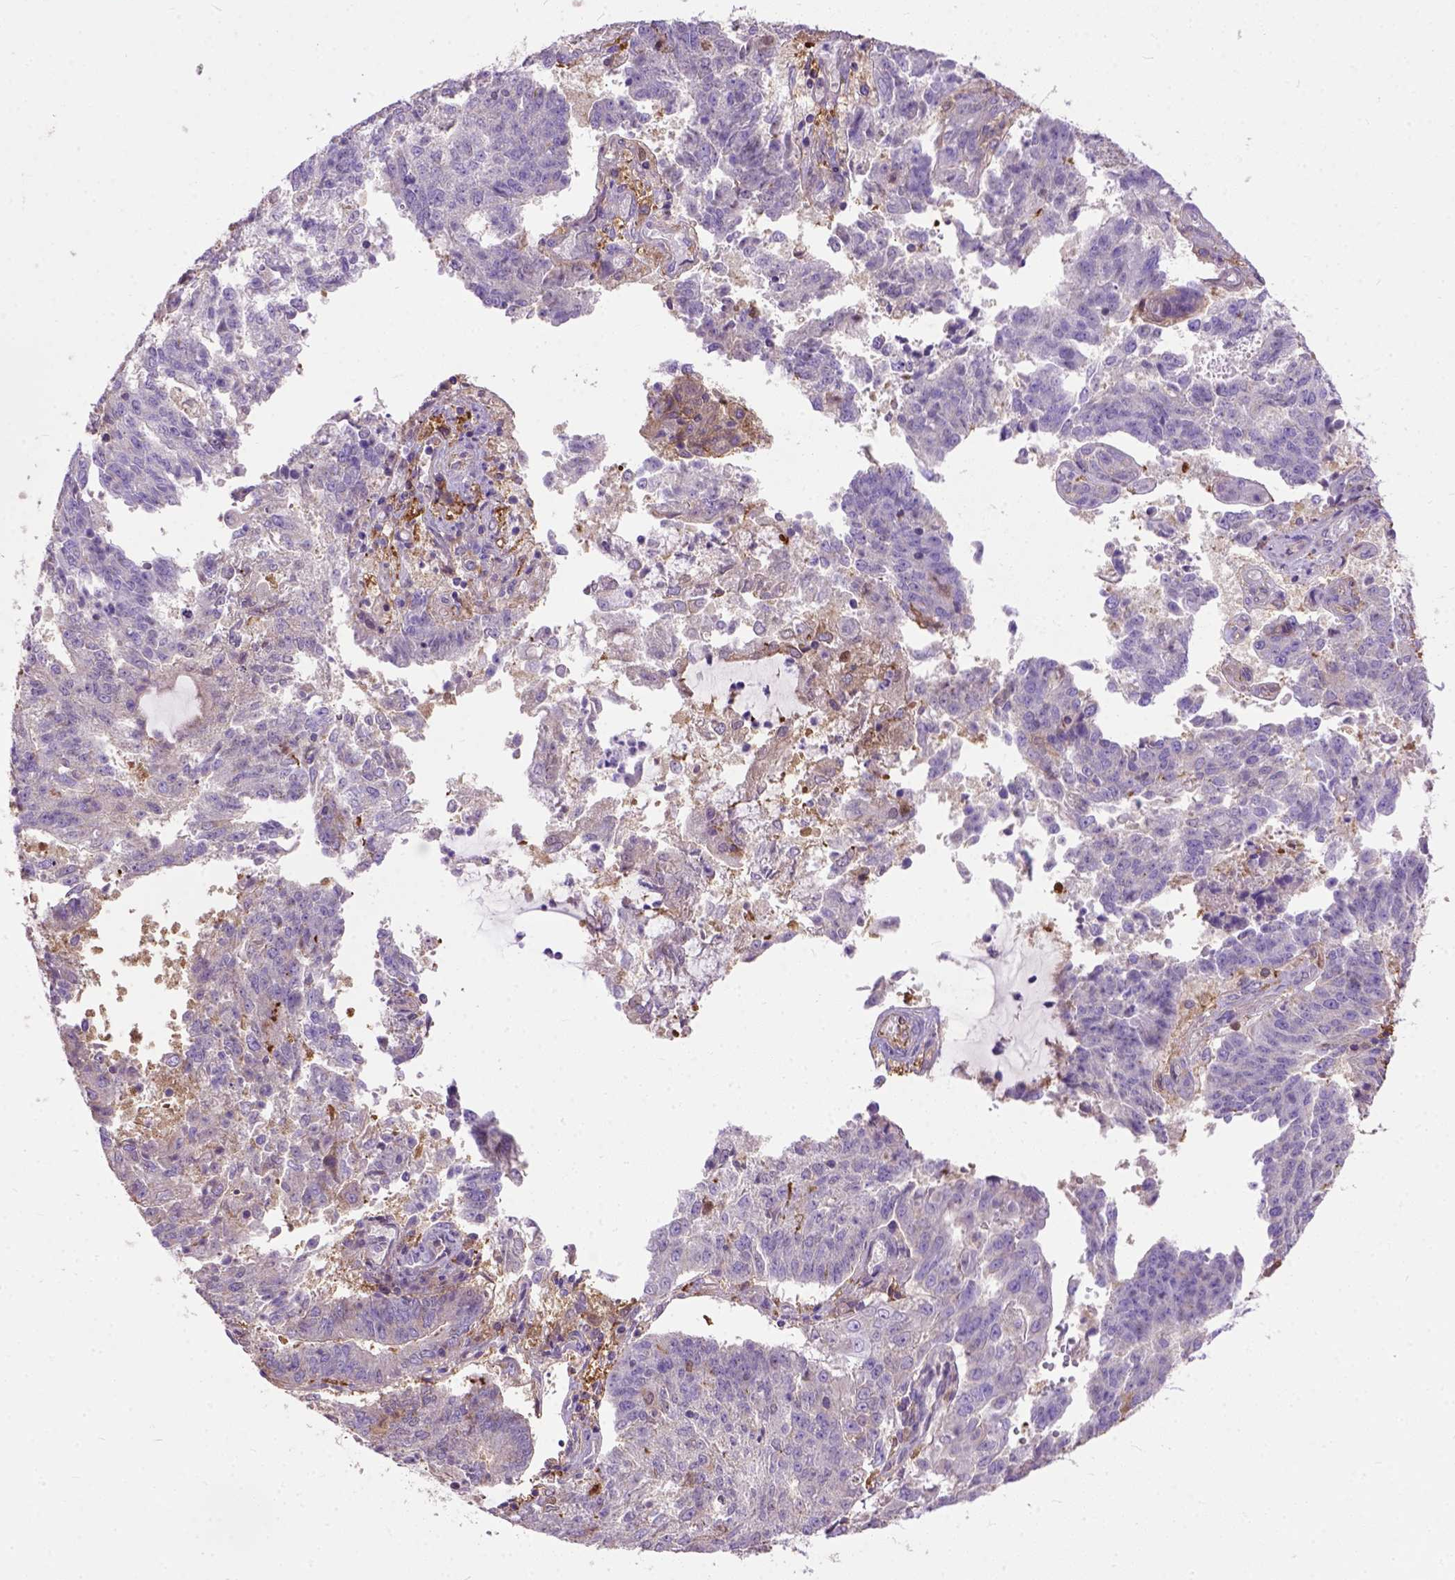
{"staining": {"intensity": "negative", "quantity": "none", "location": "none"}, "tissue": "endometrial cancer", "cell_type": "Tumor cells", "image_type": "cancer", "snomed": [{"axis": "morphology", "description": "Adenocarcinoma, NOS"}, {"axis": "topography", "description": "Endometrium"}], "caption": "Image shows no significant protein staining in tumor cells of endometrial cancer (adenocarcinoma). (DAB immunohistochemistry (IHC) visualized using brightfield microscopy, high magnification).", "gene": "SEMA4F", "patient": {"sex": "female", "age": 82}}